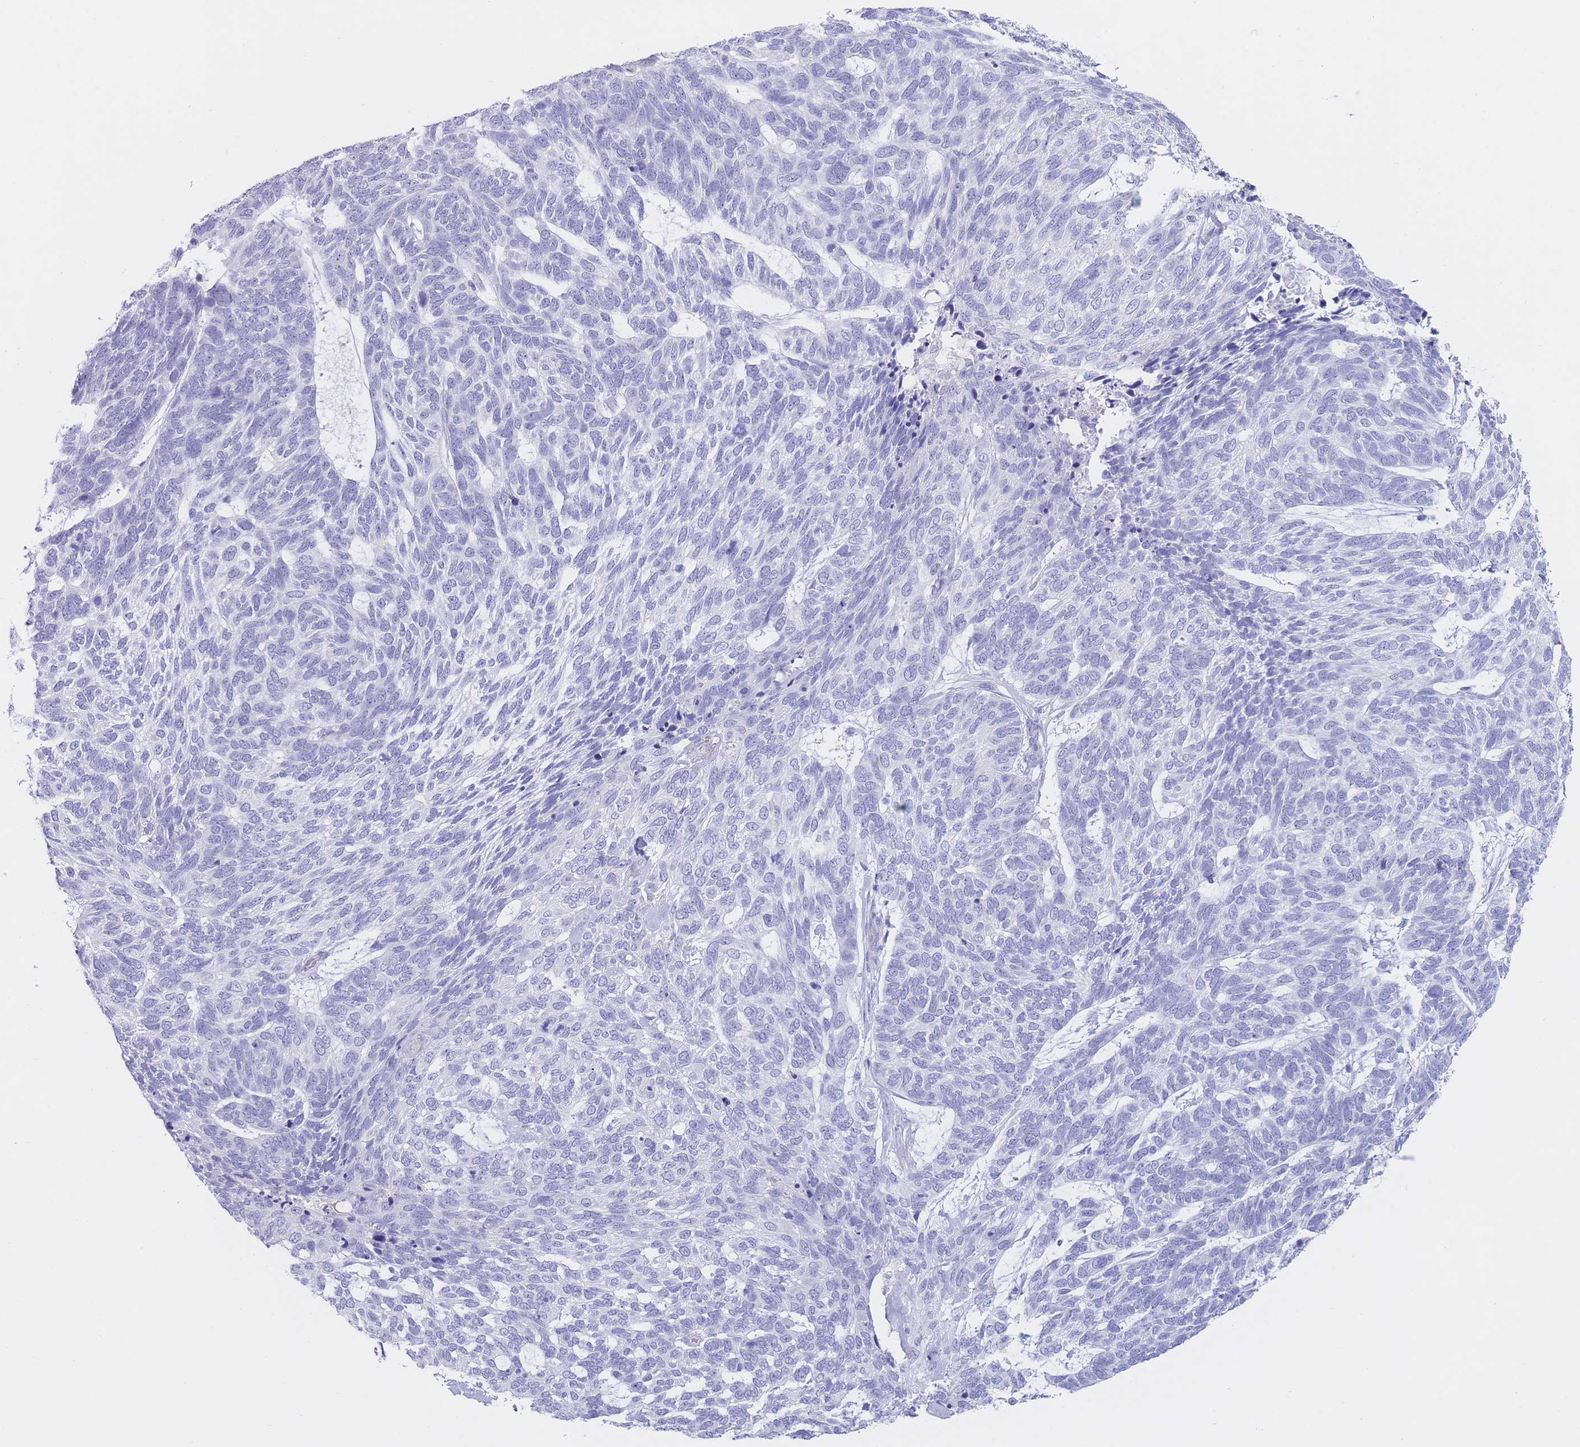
{"staining": {"intensity": "negative", "quantity": "none", "location": "none"}, "tissue": "skin cancer", "cell_type": "Tumor cells", "image_type": "cancer", "snomed": [{"axis": "morphology", "description": "Basal cell carcinoma"}, {"axis": "topography", "description": "Skin"}], "caption": "Immunohistochemistry (IHC) photomicrograph of human skin cancer stained for a protein (brown), which exhibits no expression in tumor cells.", "gene": "CD37", "patient": {"sex": "female", "age": 65}}